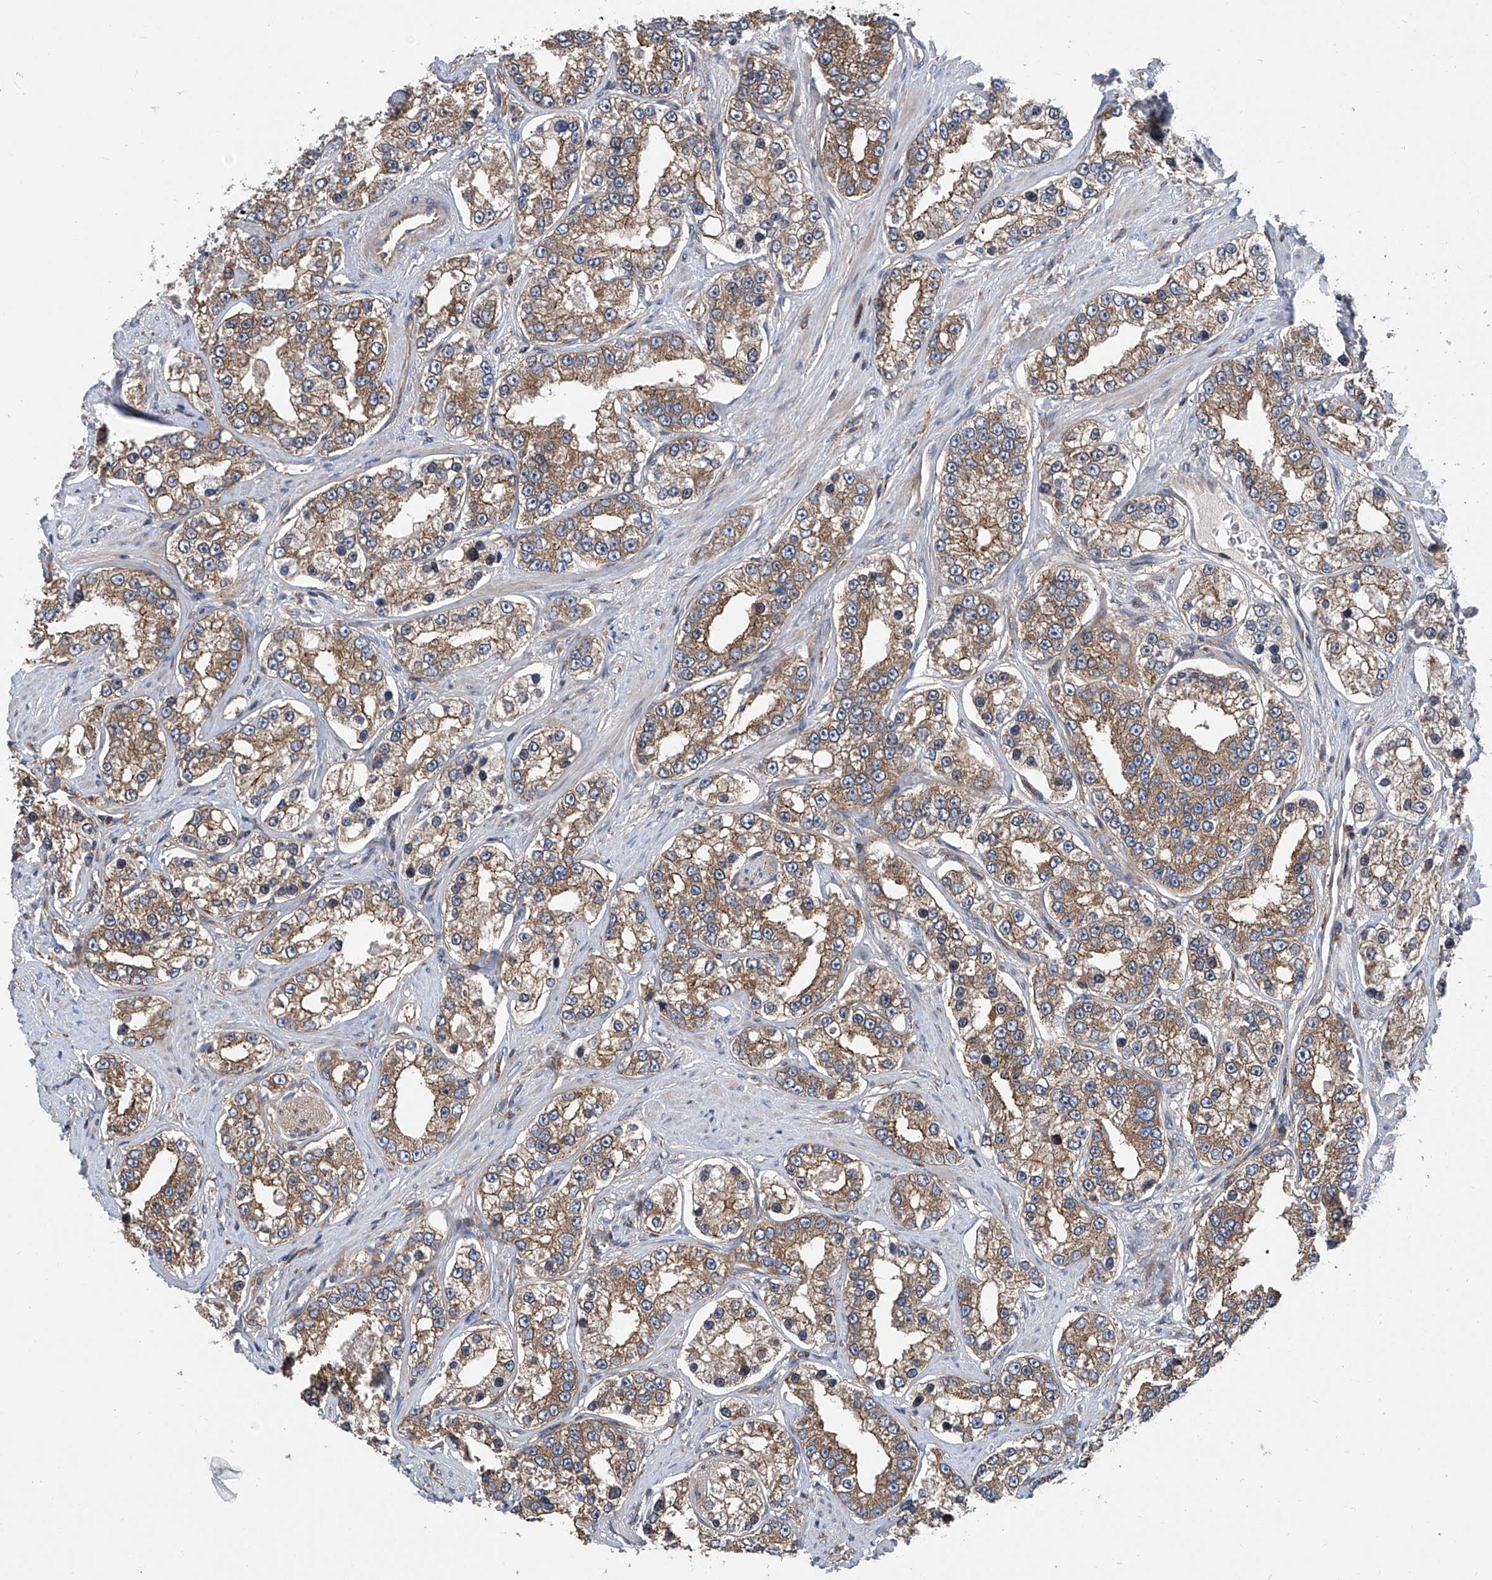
{"staining": {"intensity": "moderate", "quantity": ">75%", "location": "cytoplasmic/membranous"}, "tissue": "prostate cancer", "cell_type": "Tumor cells", "image_type": "cancer", "snomed": [{"axis": "morphology", "description": "Normal tissue, NOS"}, {"axis": "morphology", "description": "Adenocarcinoma, High grade"}, {"axis": "topography", "description": "Prostate"}], "caption": "Human adenocarcinoma (high-grade) (prostate) stained with a brown dye demonstrates moderate cytoplasmic/membranous positive positivity in about >75% of tumor cells.", "gene": "SMAP1", "patient": {"sex": "male", "age": 83}}